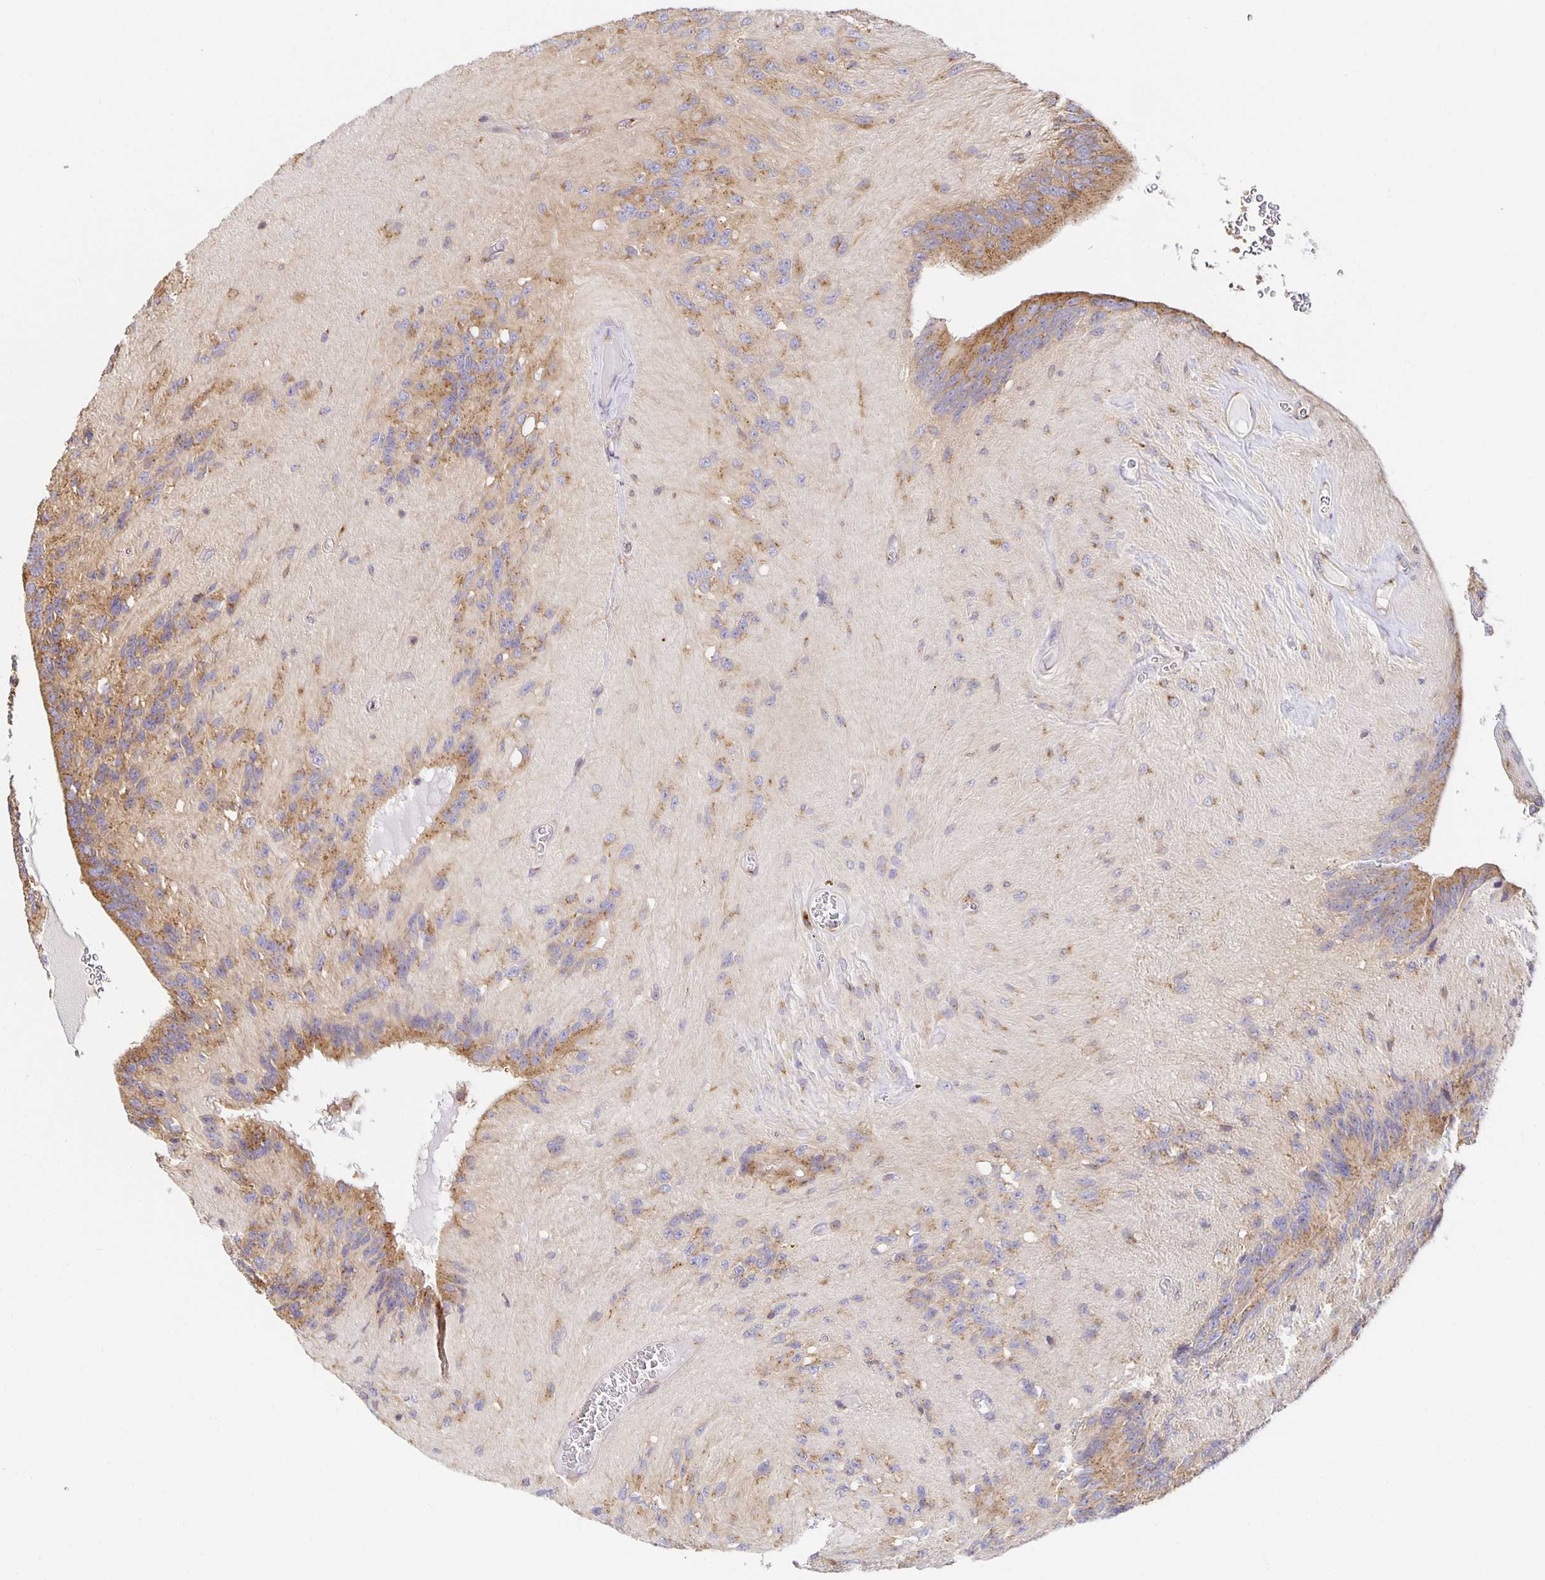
{"staining": {"intensity": "moderate", "quantity": ">75%", "location": "cytoplasmic/membranous"}, "tissue": "glioma", "cell_type": "Tumor cells", "image_type": "cancer", "snomed": [{"axis": "morphology", "description": "Glioma, malignant, Low grade"}, {"axis": "topography", "description": "Brain"}], "caption": "Immunohistochemistry histopathology image of neoplastic tissue: human glioma stained using immunohistochemistry (IHC) reveals medium levels of moderate protein expression localized specifically in the cytoplasmic/membranous of tumor cells, appearing as a cytoplasmic/membranous brown color.", "gene": "USO1", "patient": {"sex": "male", "age": 31}}